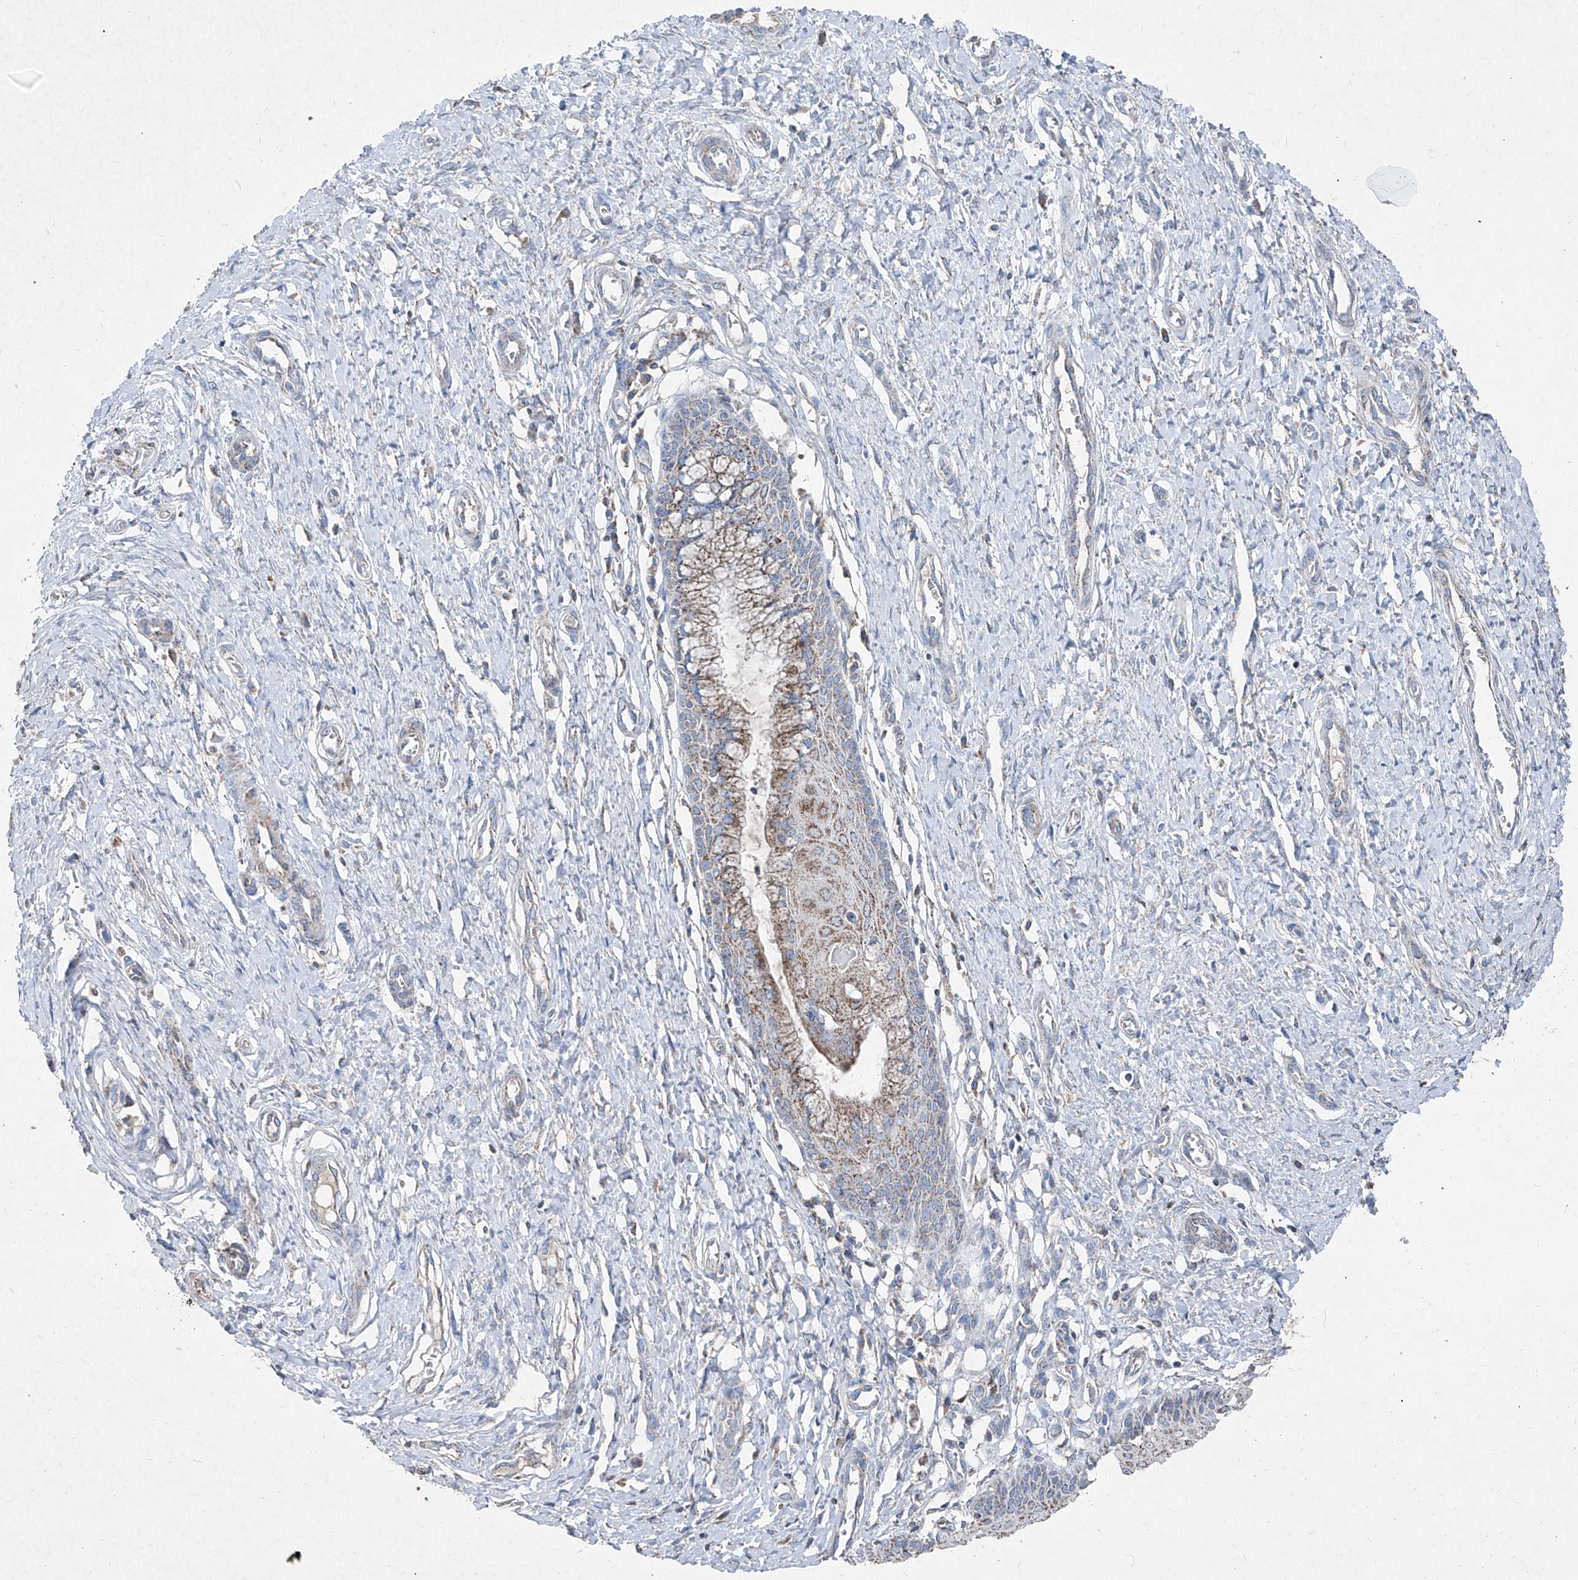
{"staining": {"intensity": "moderate", "quantity": "25%-75%", "location": "cytoplasmic/membranous"}, "tissue": "cervix", "cell_type": "Glandular cells", "image_type": "normal", "snomed": [{"axis": "morphology", "description": "Normal tissue, NOS"}, {"axis": "topography", "description": "Cervix"}], "caption": "DAB immunohistochemical staining of benign cervix demonstrates moderate cytoplasmic/membranous protein expression in approximately 25%-75% of glandular cells.", "gene": "ABCD3", "patient": {"sex": "female", "age": 55}}